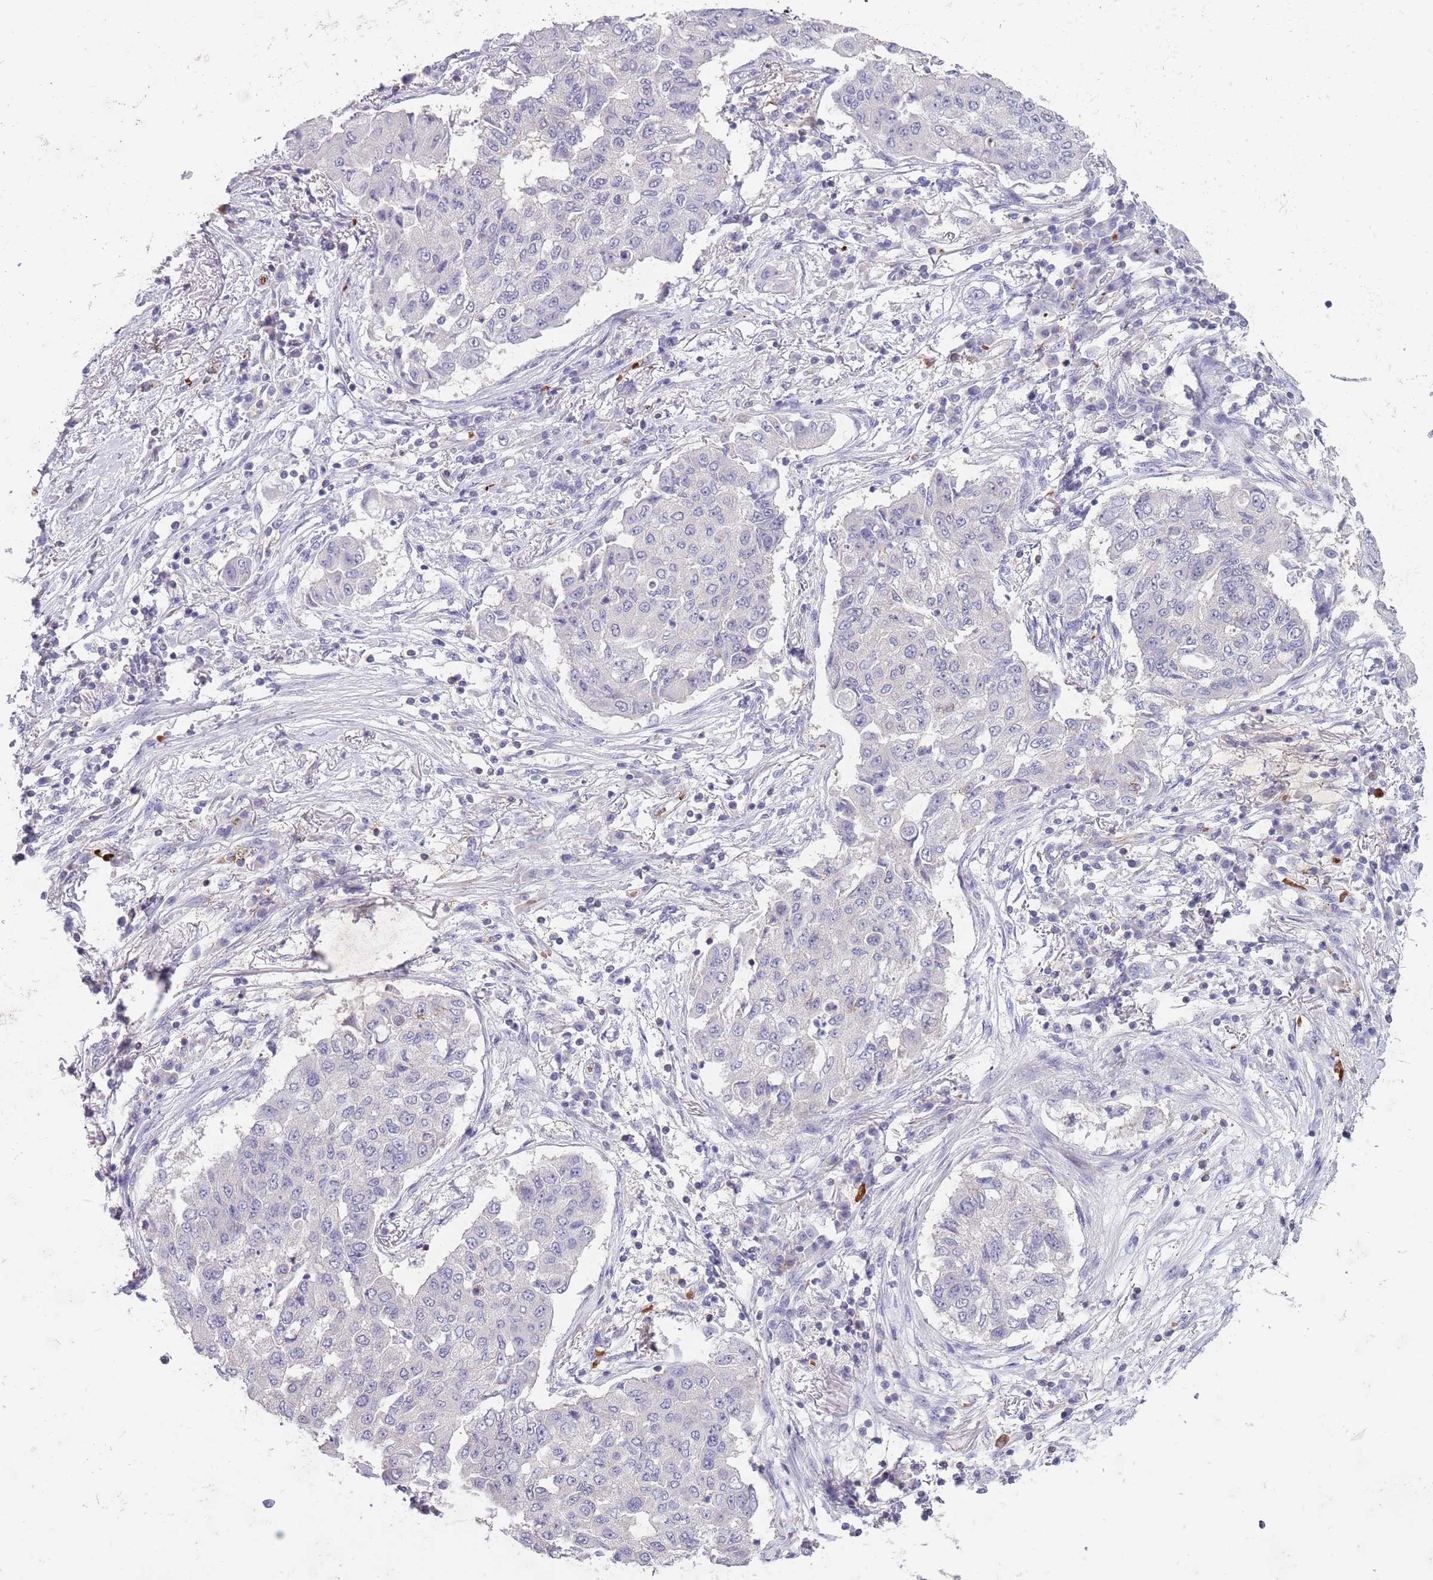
{"staining": {"intensity": "negative", "quantity": "none", "location": "none"}, "tissue": "lung cancer", "cell_type": "Tumor cells", "image_type": "cancer", "snomed": [{"axis": "morphology", "description": "Squamous cell carcinoma, NOS"}, {"axis": "topography", "description": "Lung"}], "caption": "Human squamous cell carcinoma (lung) stained for a protein using immunohistochemistry (IHC) displays no positivity in tumor cells.", "gene": "ZNF14", "patient": {"sex": "male", "age": 74}}